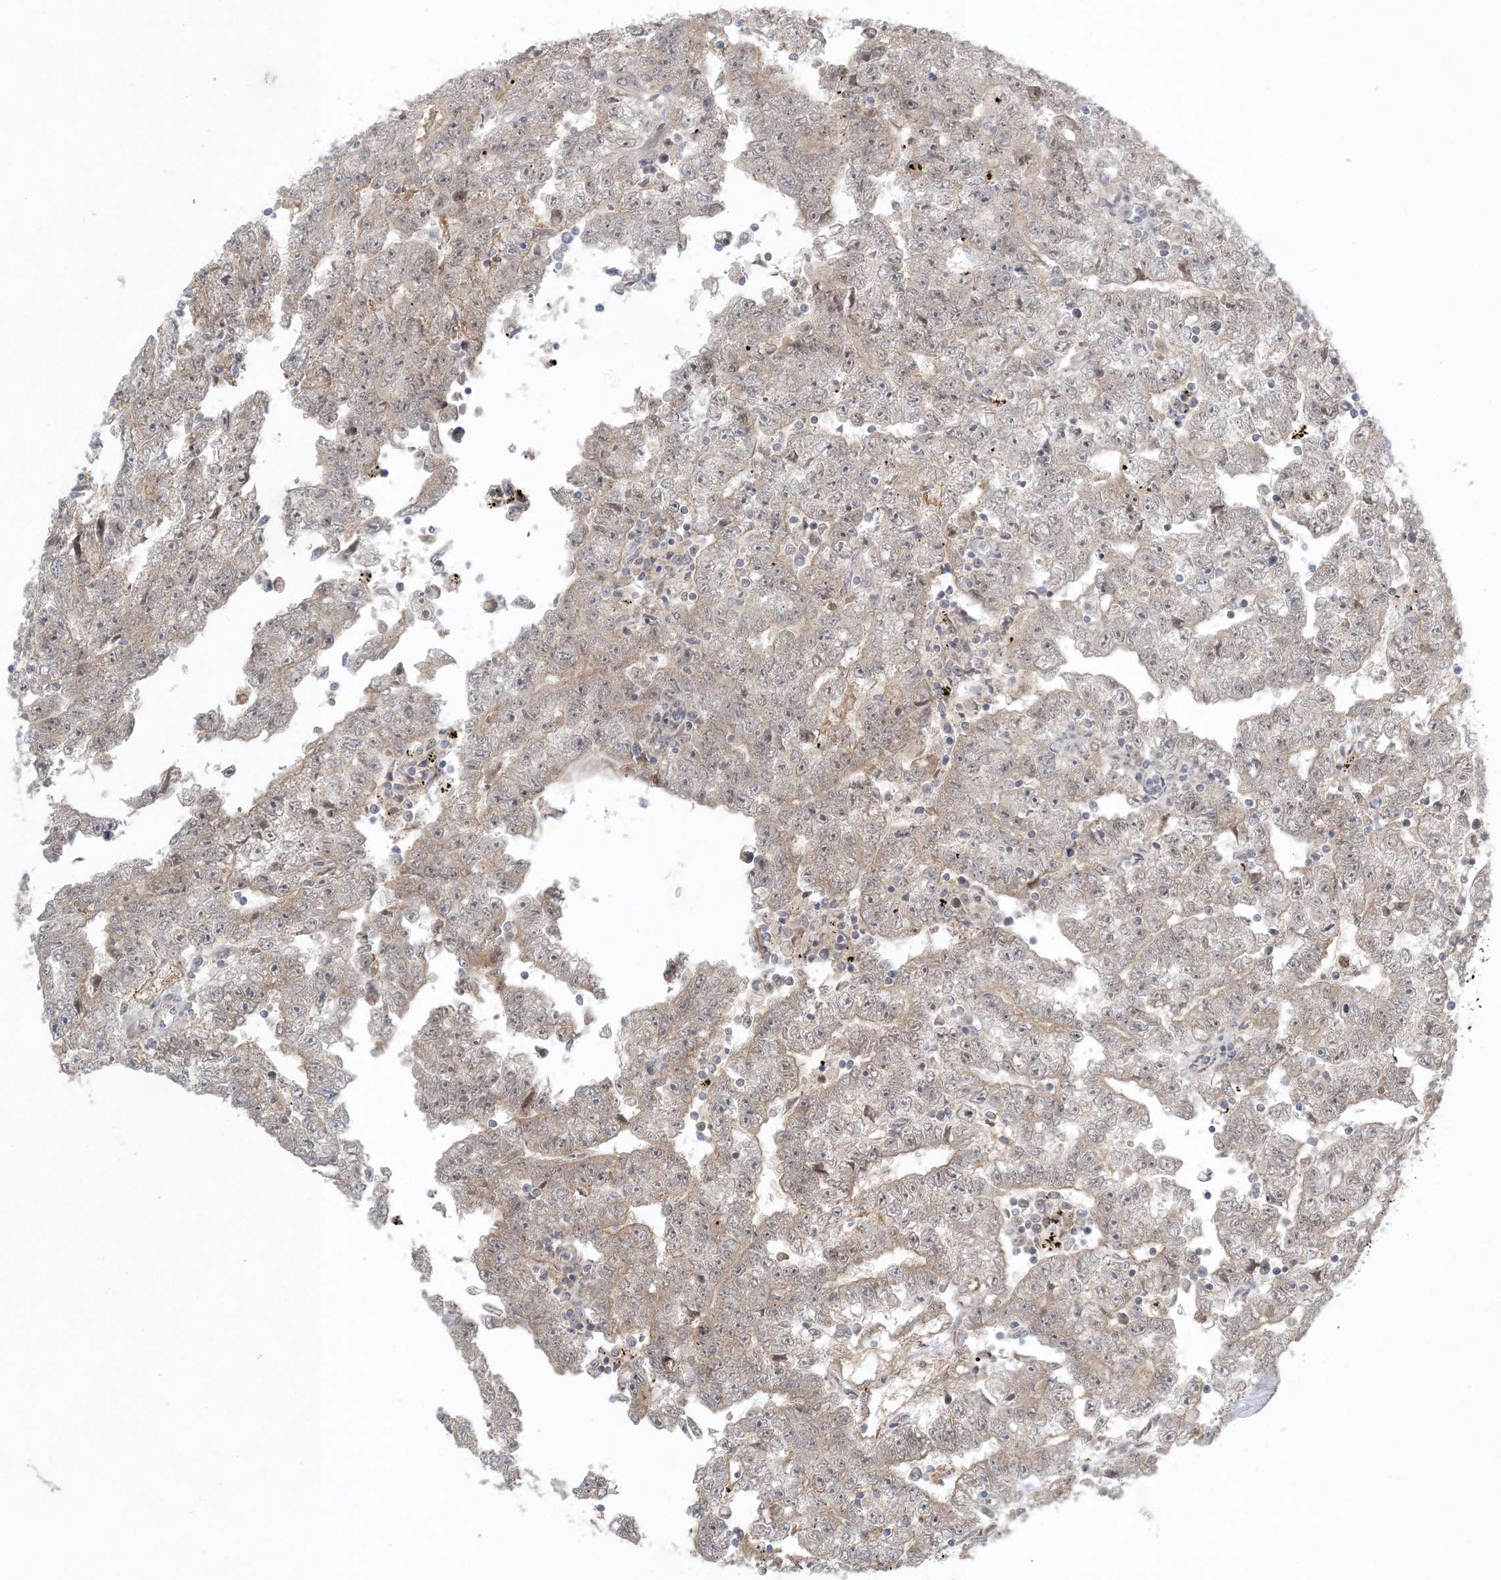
{"staining": {"intensity": "weak", "quantity": ">75%", "location": "cytoplasmic/membranous"}, "tissue": "testis cancer", "cell_type": "Tumor cells", "image_type": "cancer", "snomed": [{"axis": "morphology", "description": "Carcinoma, Embryonal, NOS"}, {"axis": "topography", "description": "Testis"}], "caption": "This is a micrograph of IHC staining of testis cancer, which shows weak staining in the cytoplasmic/membranous of tumor cells.", "gene": "CTDNEP1", "patient": {"sex": "male", "age": 25}}